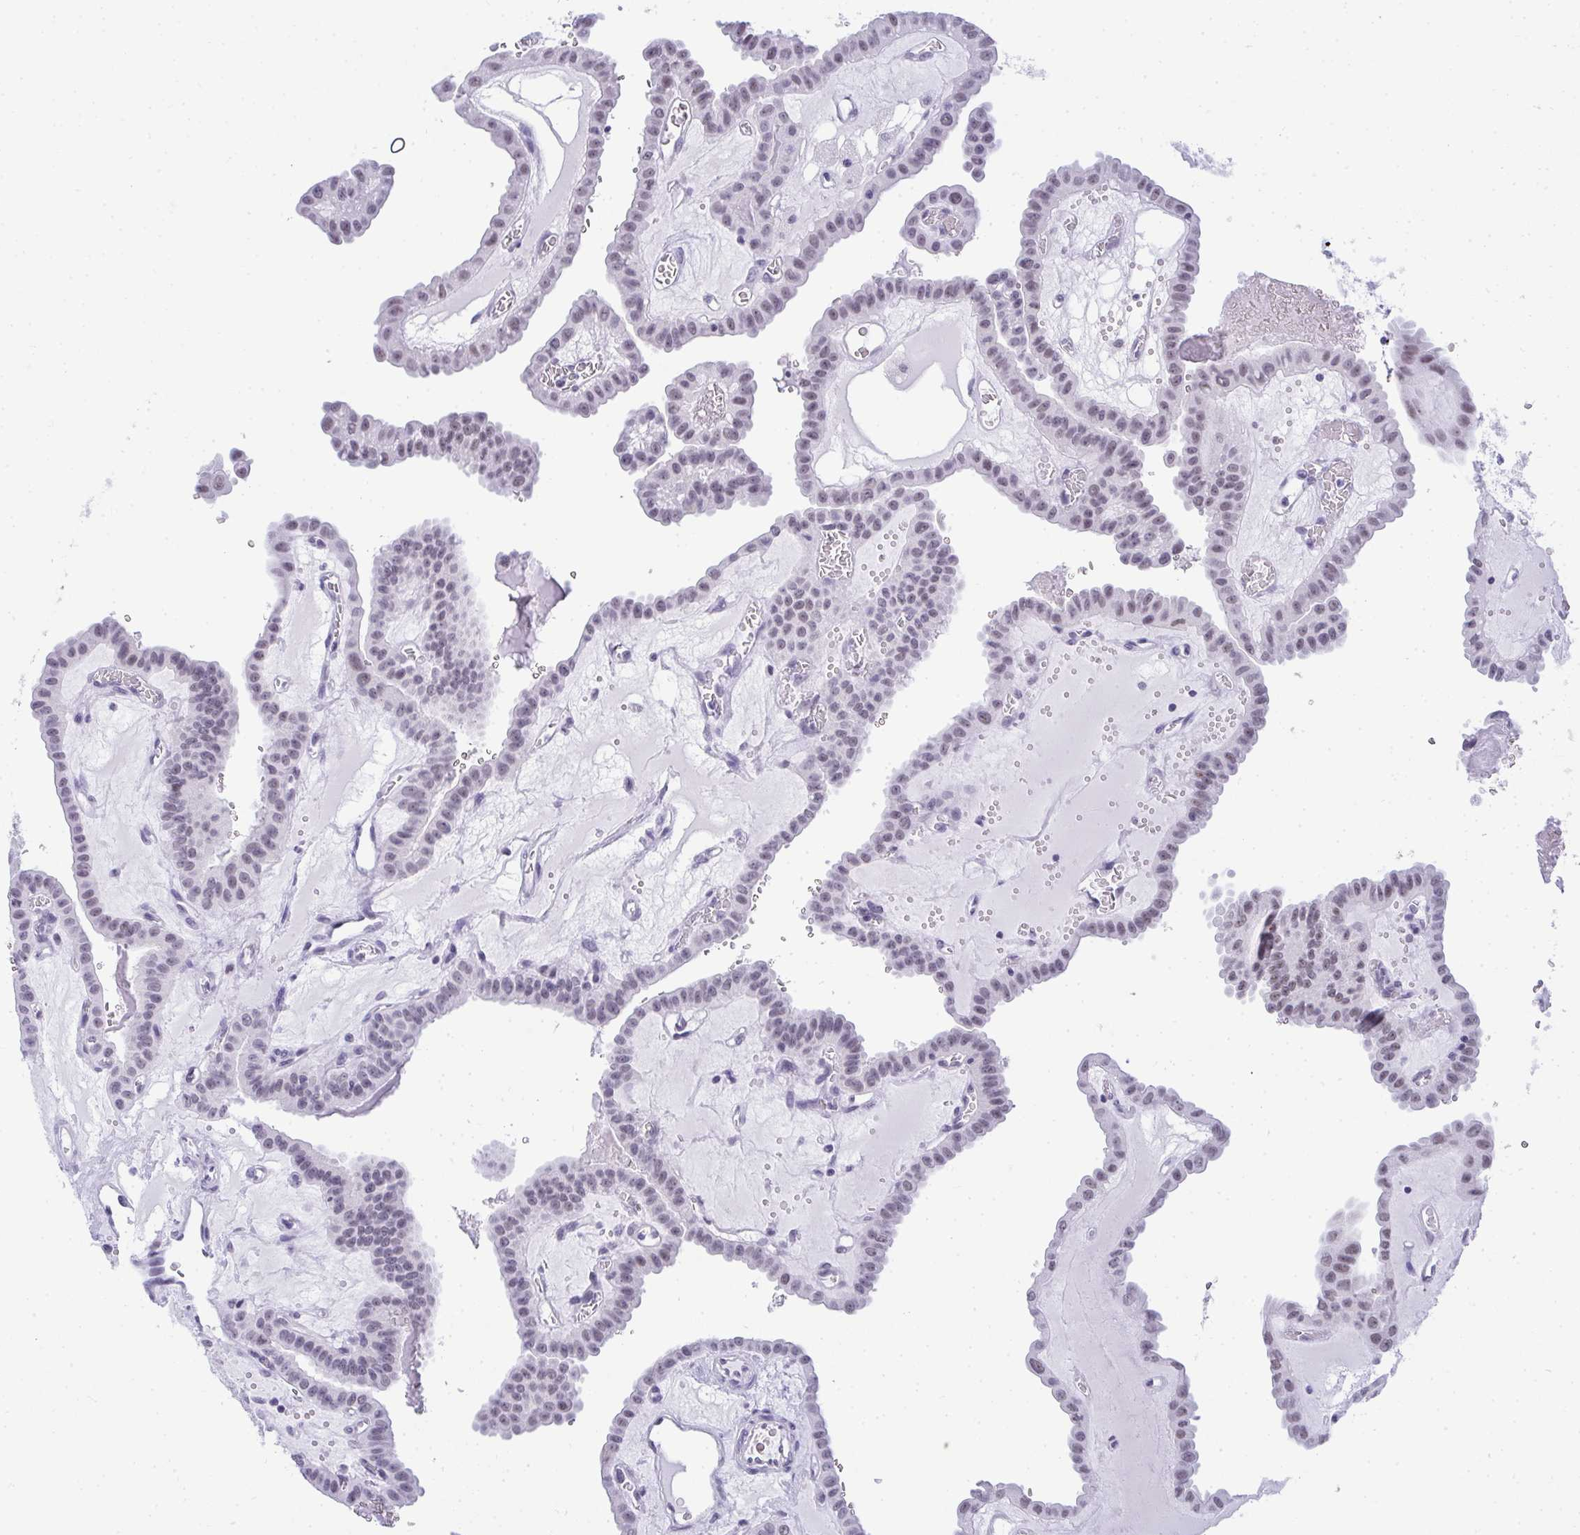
{"staining": {"intensity": "weak", "quantity": "<25%", "location": "nuclear"}, "tissue": "thyroid cancer", "cell_type": "Tumor cells", "image_type": "cancer", "snomed": [{"axis": "morphology", "description": "Papillary adenocarcinoma, NOS"}, {"axis": "topography", "description": "Thyroid gland"}], "caption": "Photomicrograph shows no protein staining in tumor cells of thyroid papillary adenocarcinoma tissue.", "gene": "PLA2G1B", "patient": {"sex": "male", "age": 87}}